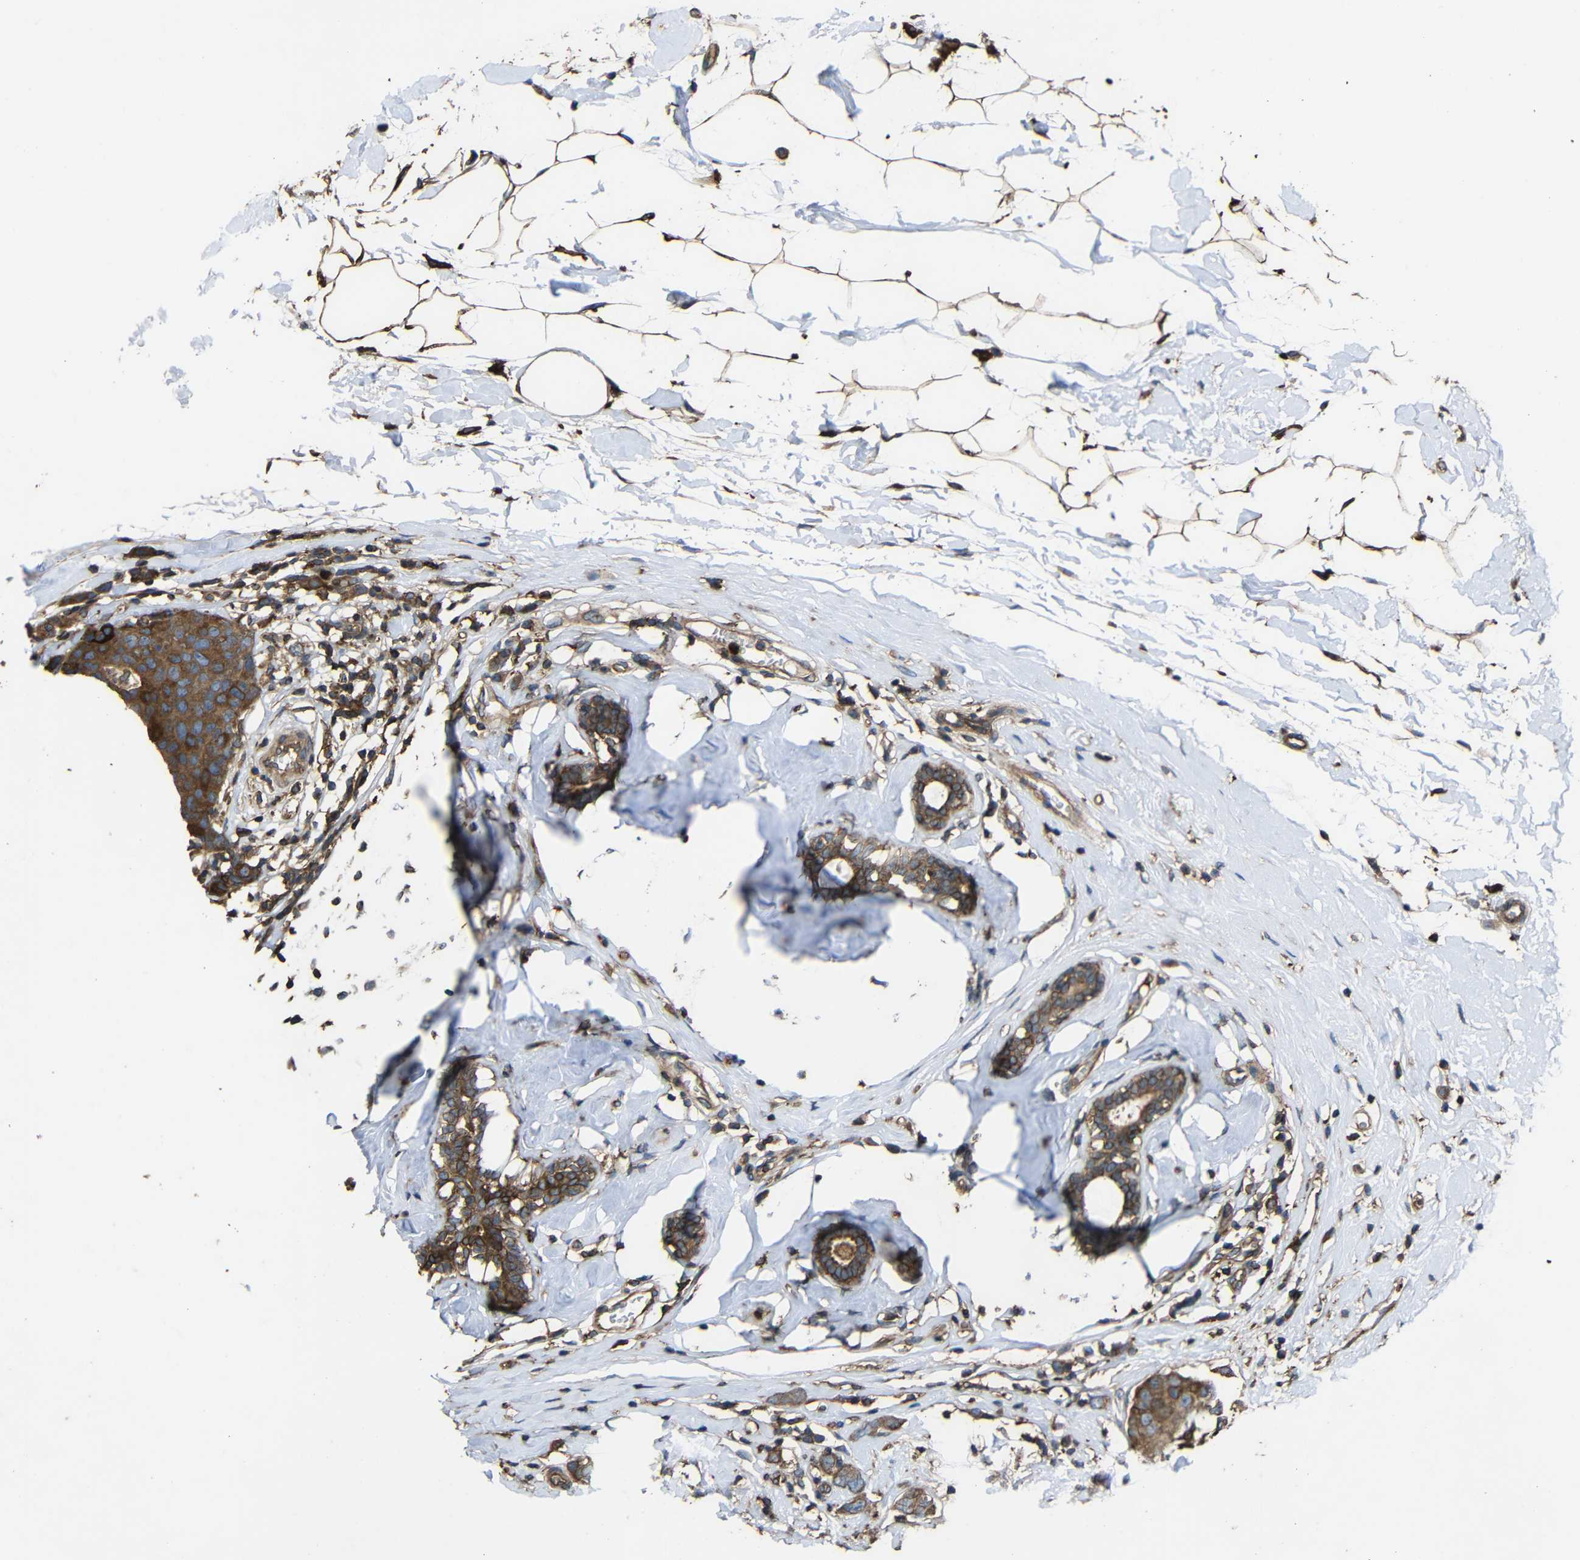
{"staining": {"intensity": "moderate", "quantity": ">75%", "location": "cytoplasmic/membranous"}, "tissue": "breast cancer", "cell_type": "Tumor cells", "image_type": "cancer", "snomed": [{"axis": "morphology", "description": "Normal tissue, NOS"}, {"axis": "morphology", "description": "Duct carcinoma"}, {"axis": "topography", "description": "Breast"}], "caption": "Tumor cells reveal medium levels of moderate cytoplasmic/membranous expression in approximately >75% of cells in breast cancer (infiltrating ductal carcinoma).", "gene": "TREM2", "patient": {"sex": "female", "age": 50}}